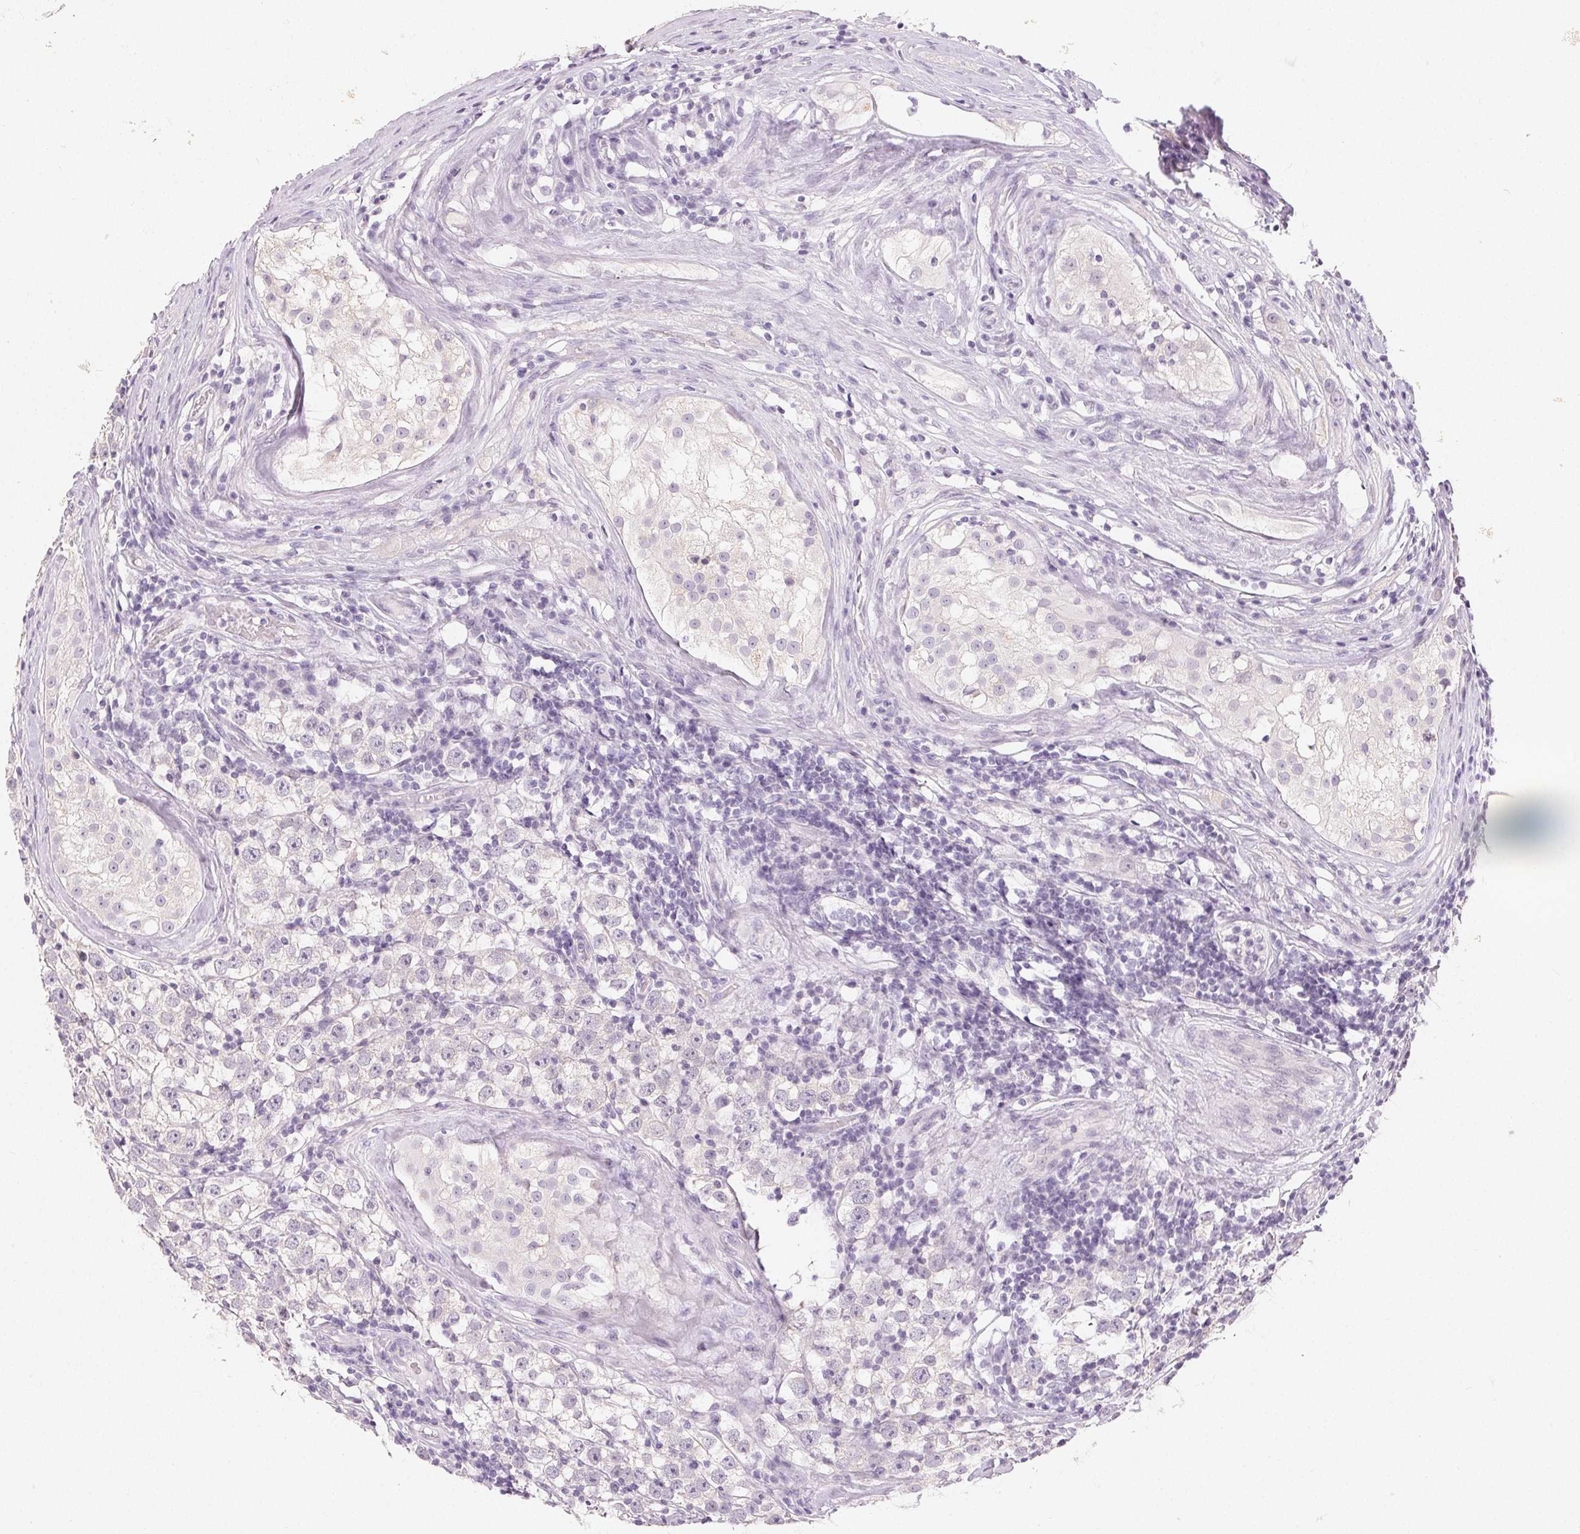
{"staining": {"intensity": "negative", "quantity": "none", "location": "none"}, "tissue": "urothelial cancer", "cell_type": "Tumor cells", "image_type": "cancer", "snomed": [{"axis": "morphology", "description": "Normal tissue, NOS"}, {"axis": "morphology", "description": "Urothelial carcinoma, High grade"}, {"axis": "morphology", "description": "Seminoma, NOS"}, {"axis": "morphology", "description": "Carcinoma, Embryonal, NOS"}, {"axis": "topography", "description": "Urinary bladder"}, {"axis": "topography", "description": "Testis"}], "caption": "High magnification brightfield microscopy of embryonal carcinoma stained with DAB (3,3'-diaminobenzidine) (brown) and counterstained with hematoxylin (blue): tumor cells show no significant staining. (Stains: DAB IHC with hematoxylin counter stain, Microscopy: brightfield microscopy at high magnification).", "gene": "SFTPD", "patient": {"sex": "male", "age": 41}}